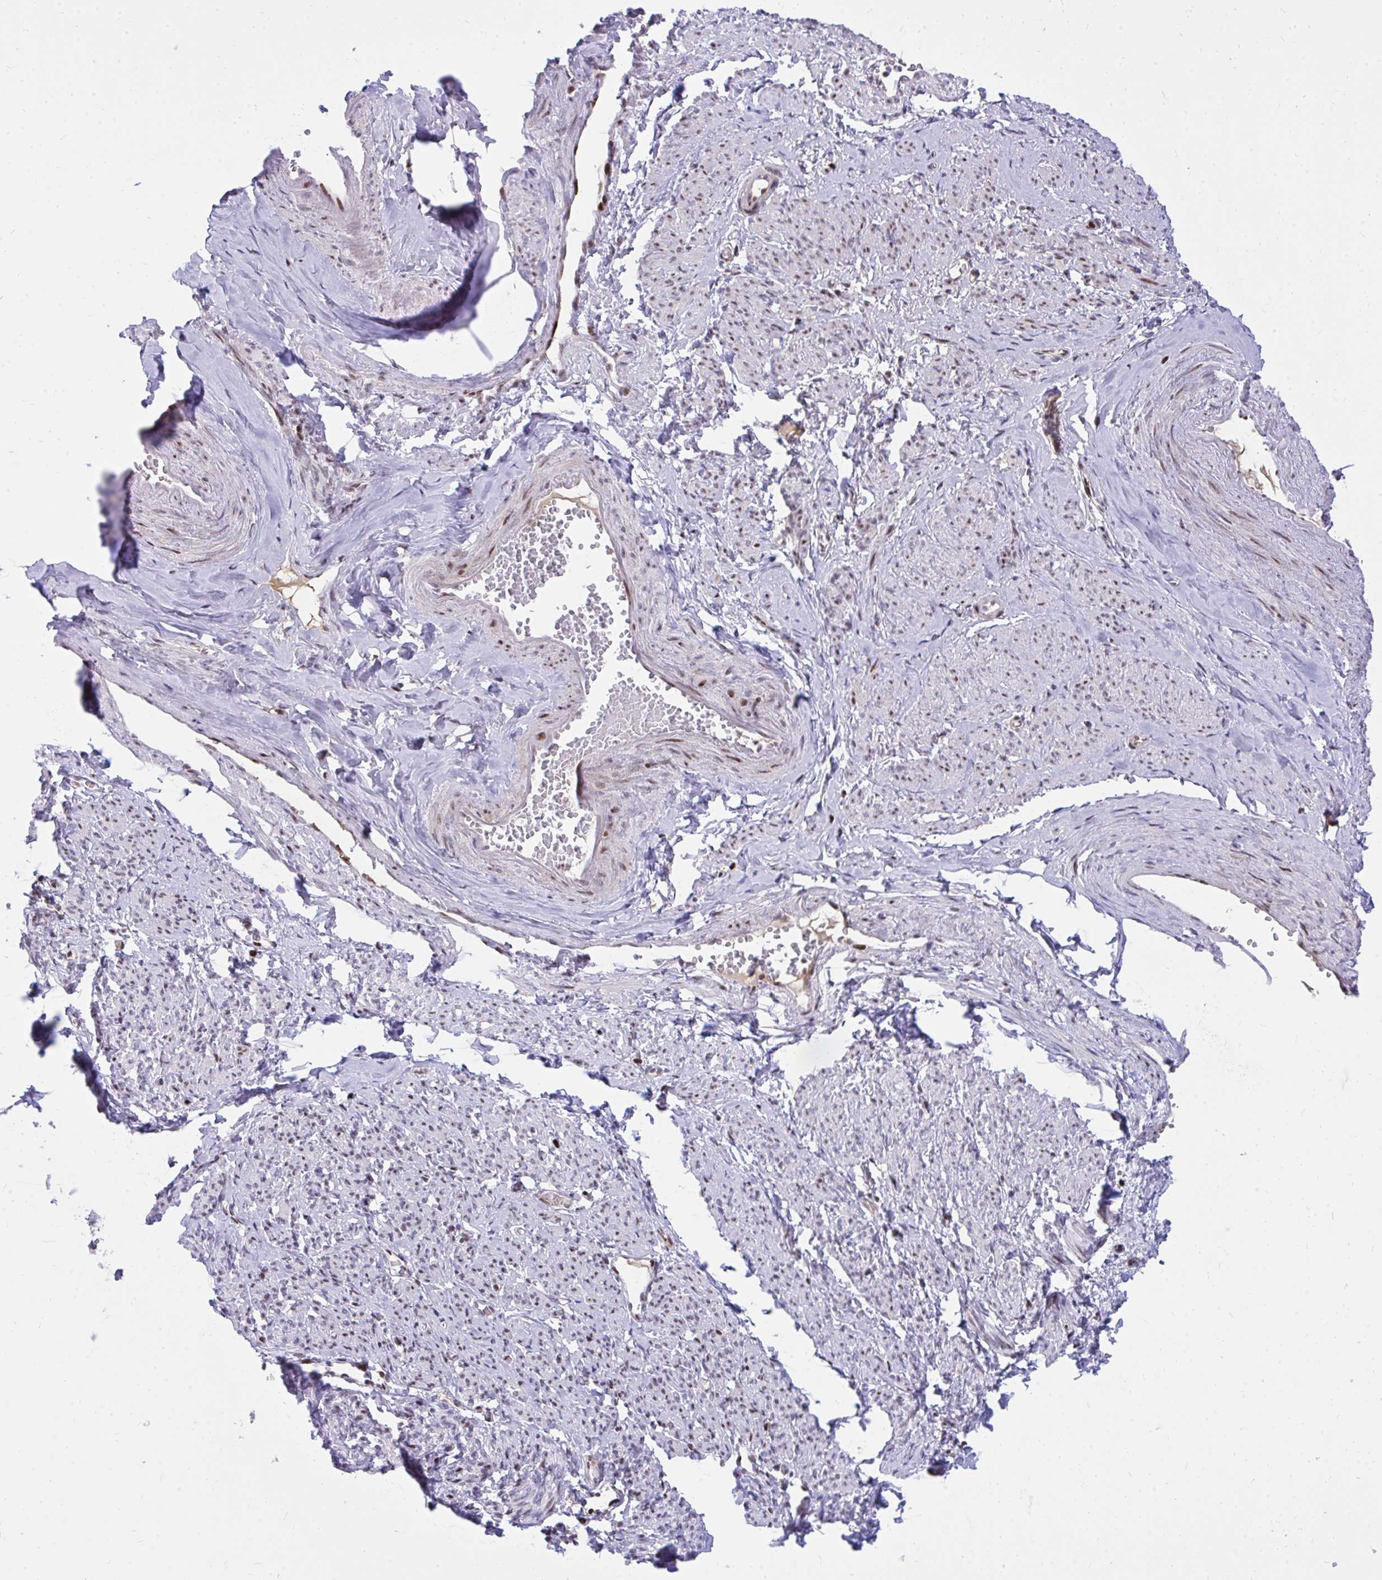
{"staining": {"intensity": "moderate", "quantity": "<25%", "location": "nuclear"}, "tissue": "smooth muscle", "cell_type": "Smooth muscle cells", "image_type": "normal", "snomed": [{"axis": "morphology", "description": "Normal tissue, NOS"}, {"axis": "topography", "description": "Smooth muscle"}], "caption": "This photomicrograph demonstrates IHC staining of unremarkable human smooth muscle, with low moderate nuclear expression in approximately <25% of smooth muscle cells.", "gene": "C14orf39", "patient": {"sex": "female", "age": 65}}